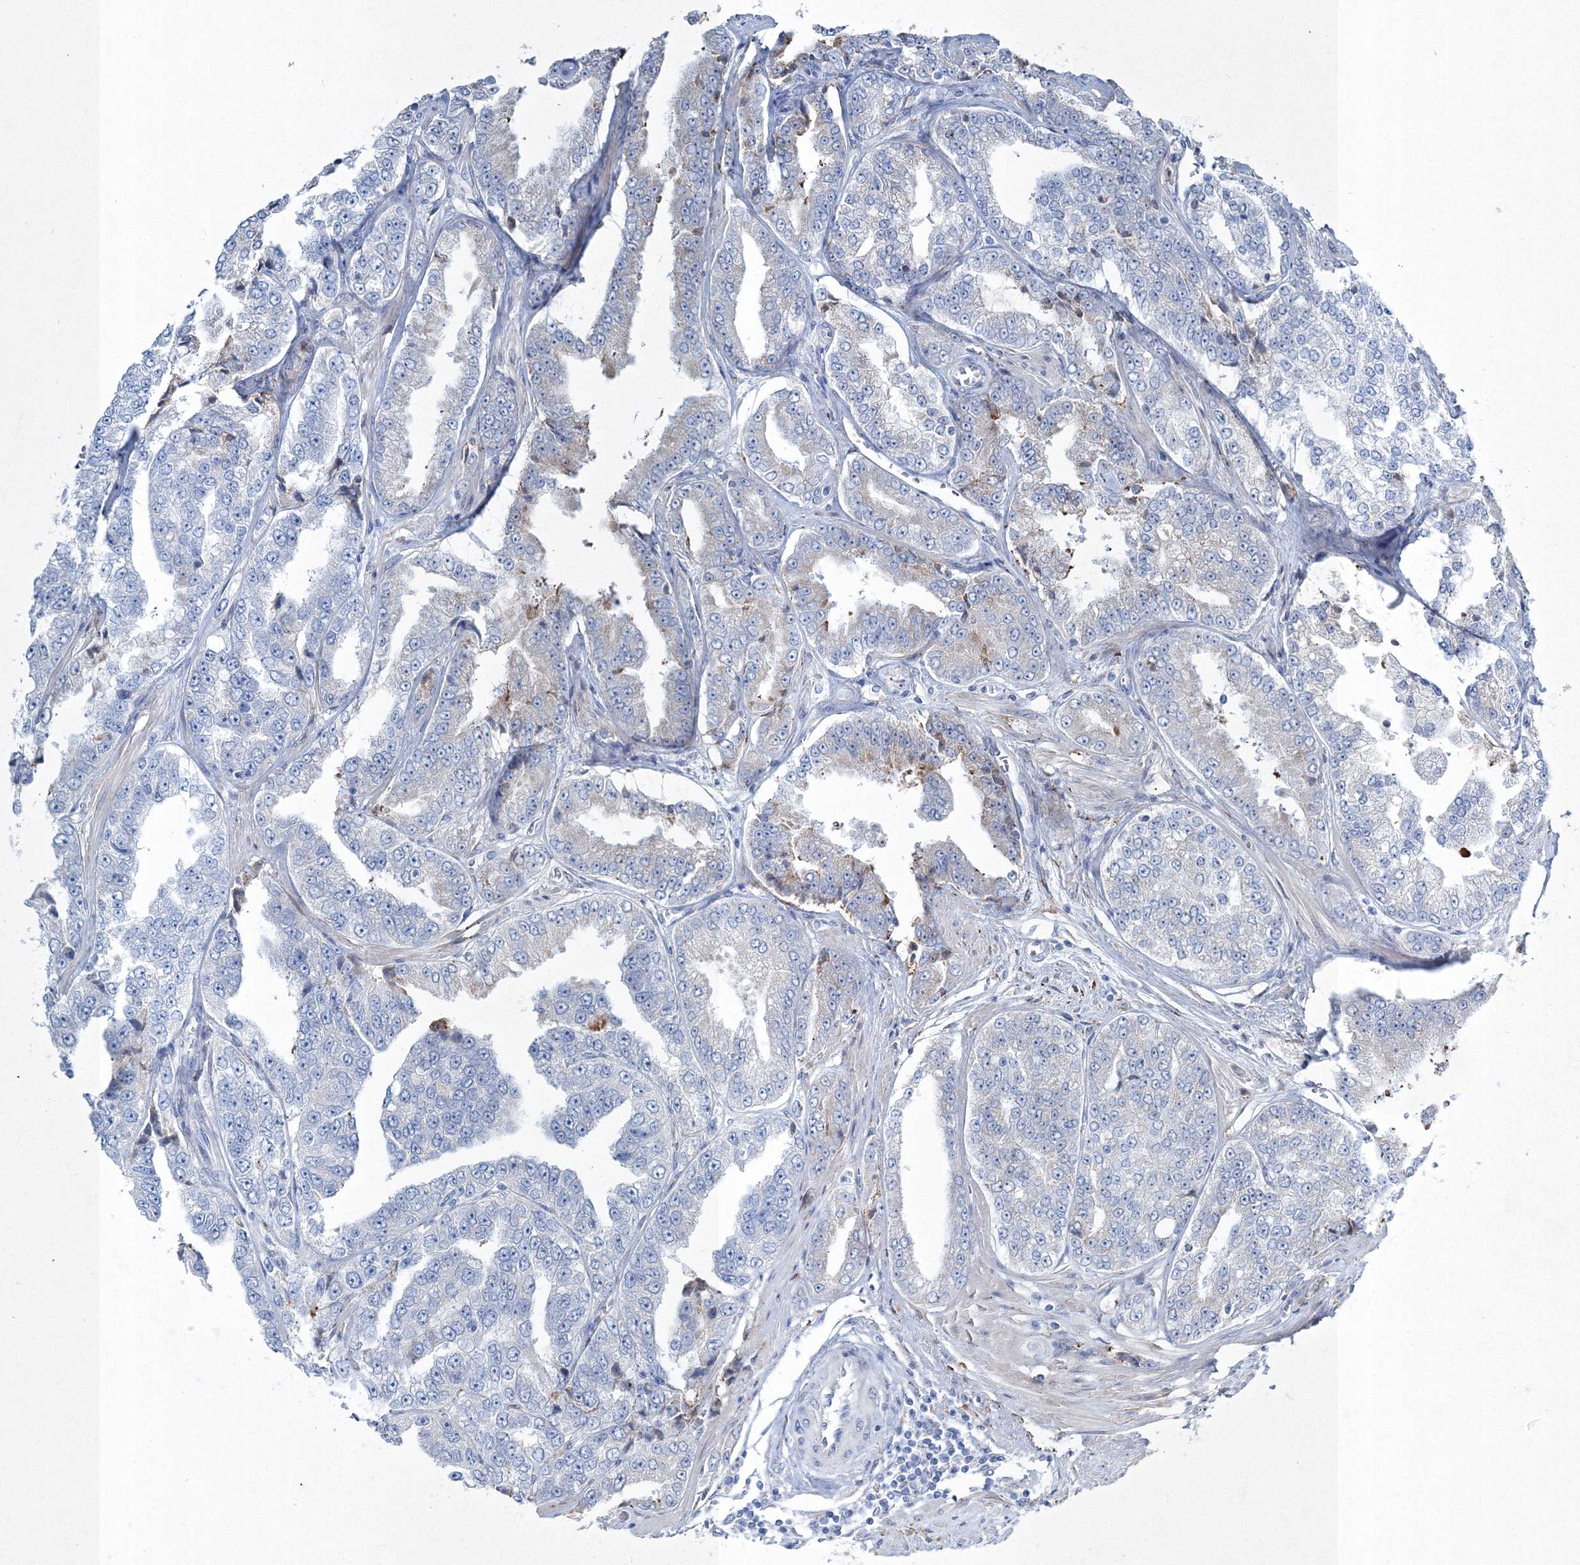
{"staining": {"intensity": "negative", "quantity": "none", "location": "none"}, "tissue": "prostate cancer", "cell_type": "Tumor cells", "image_type": "cancer", "snomed": [{"axis": "morphology", "description": "Adenocarcinoma, High grade"}, {"axis": "topography", "description": "Prostate"}], "caption": "Tumor cells are negative for brown protein staining in prostate cancer.", "gene": "RCN1", "patient": {"sex": "male", "age": 71}}